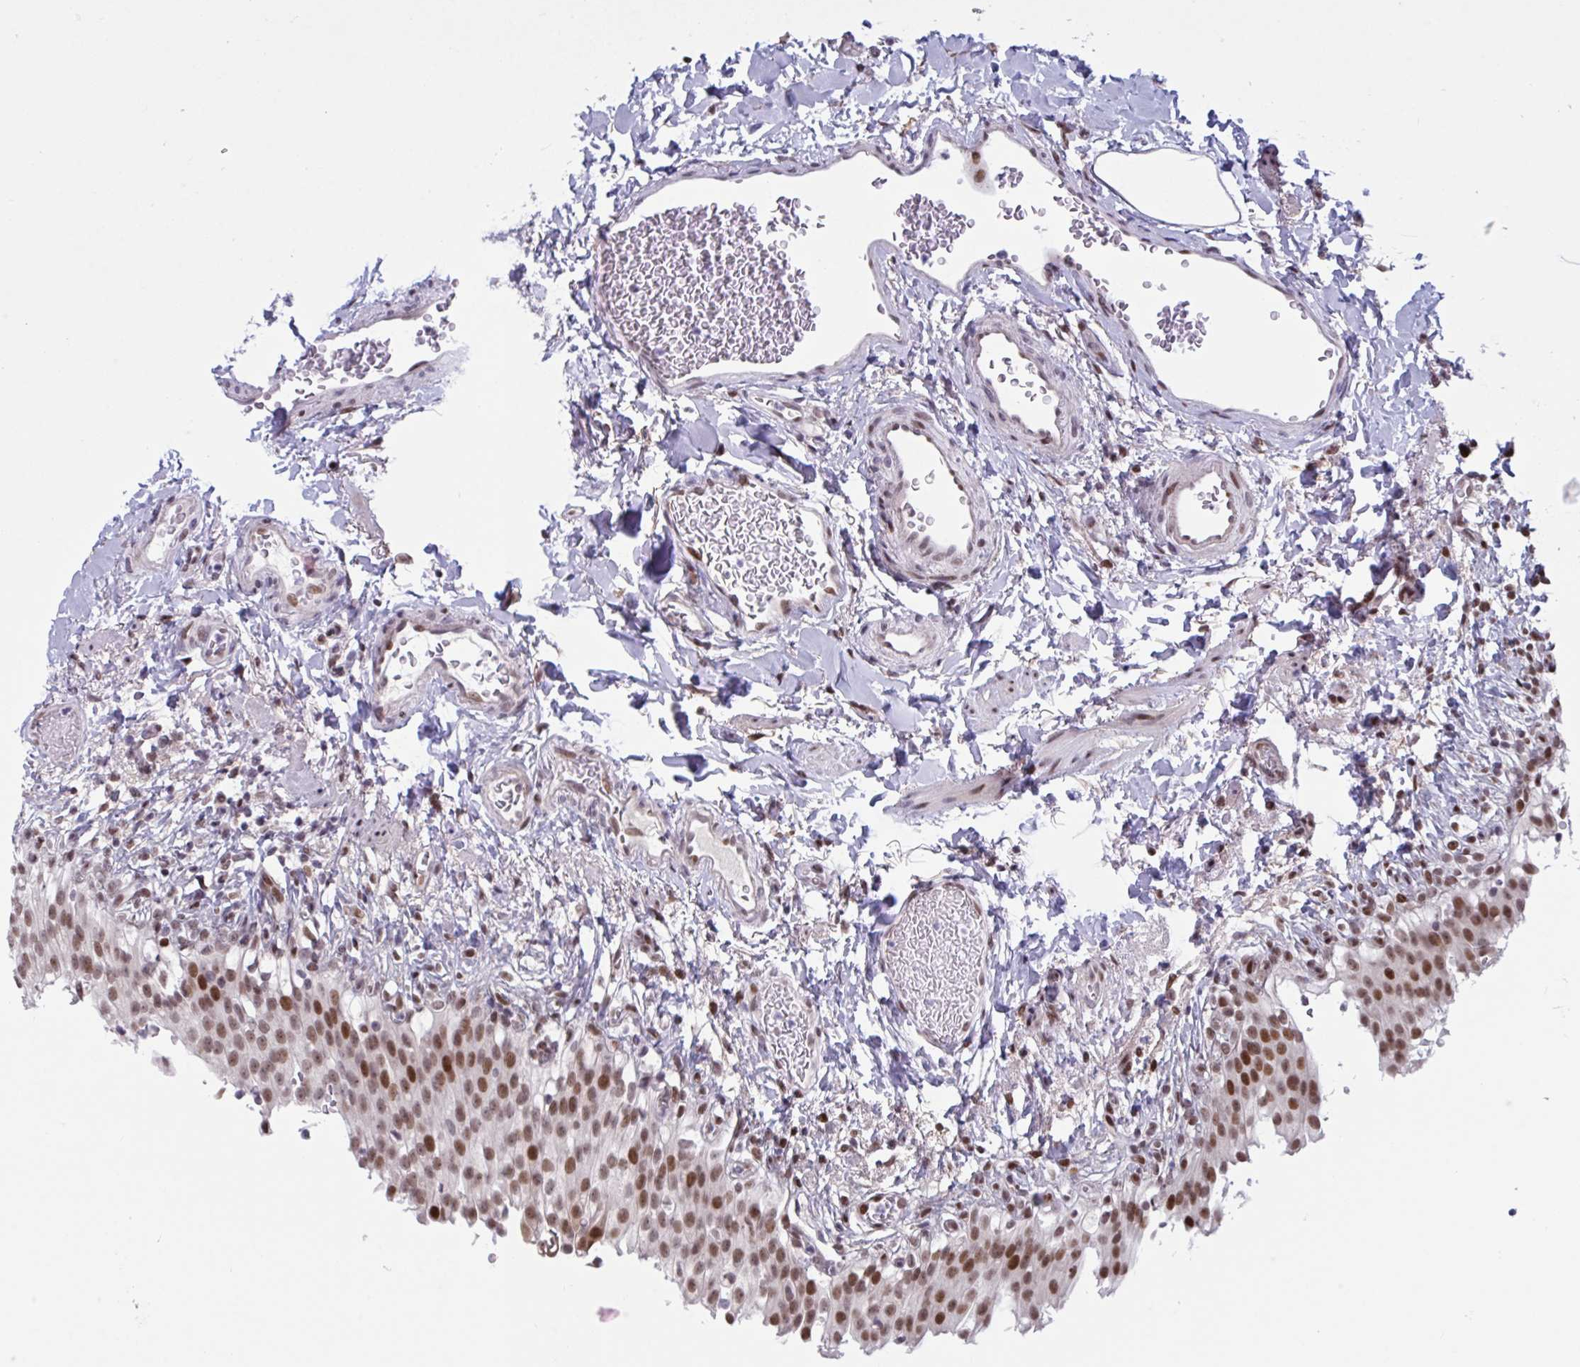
{"staining": {"intensity": "moderate", "quantity": "25%-75%", "location": "nuclear"}, "tissue": "urinary bladder", "cell_type": "Urothelial cells", "image_type": "normal", "snomed": [{"axis": "morphology", "description": "Normal tissue, NOS"}, {"axis": "topography", "description": "Urinary bladder"}, {"axis": "topography", "description": "Peripheral nerve tissue"}], "caption": "DAB immunohistochemical staining of normal urinary bladder reveals moderate nuclear protein staining in approximately 25%-75% of urothelial cells.", "gene": "TCEAL8", "patient": {"sex": "female", "age": 60}}